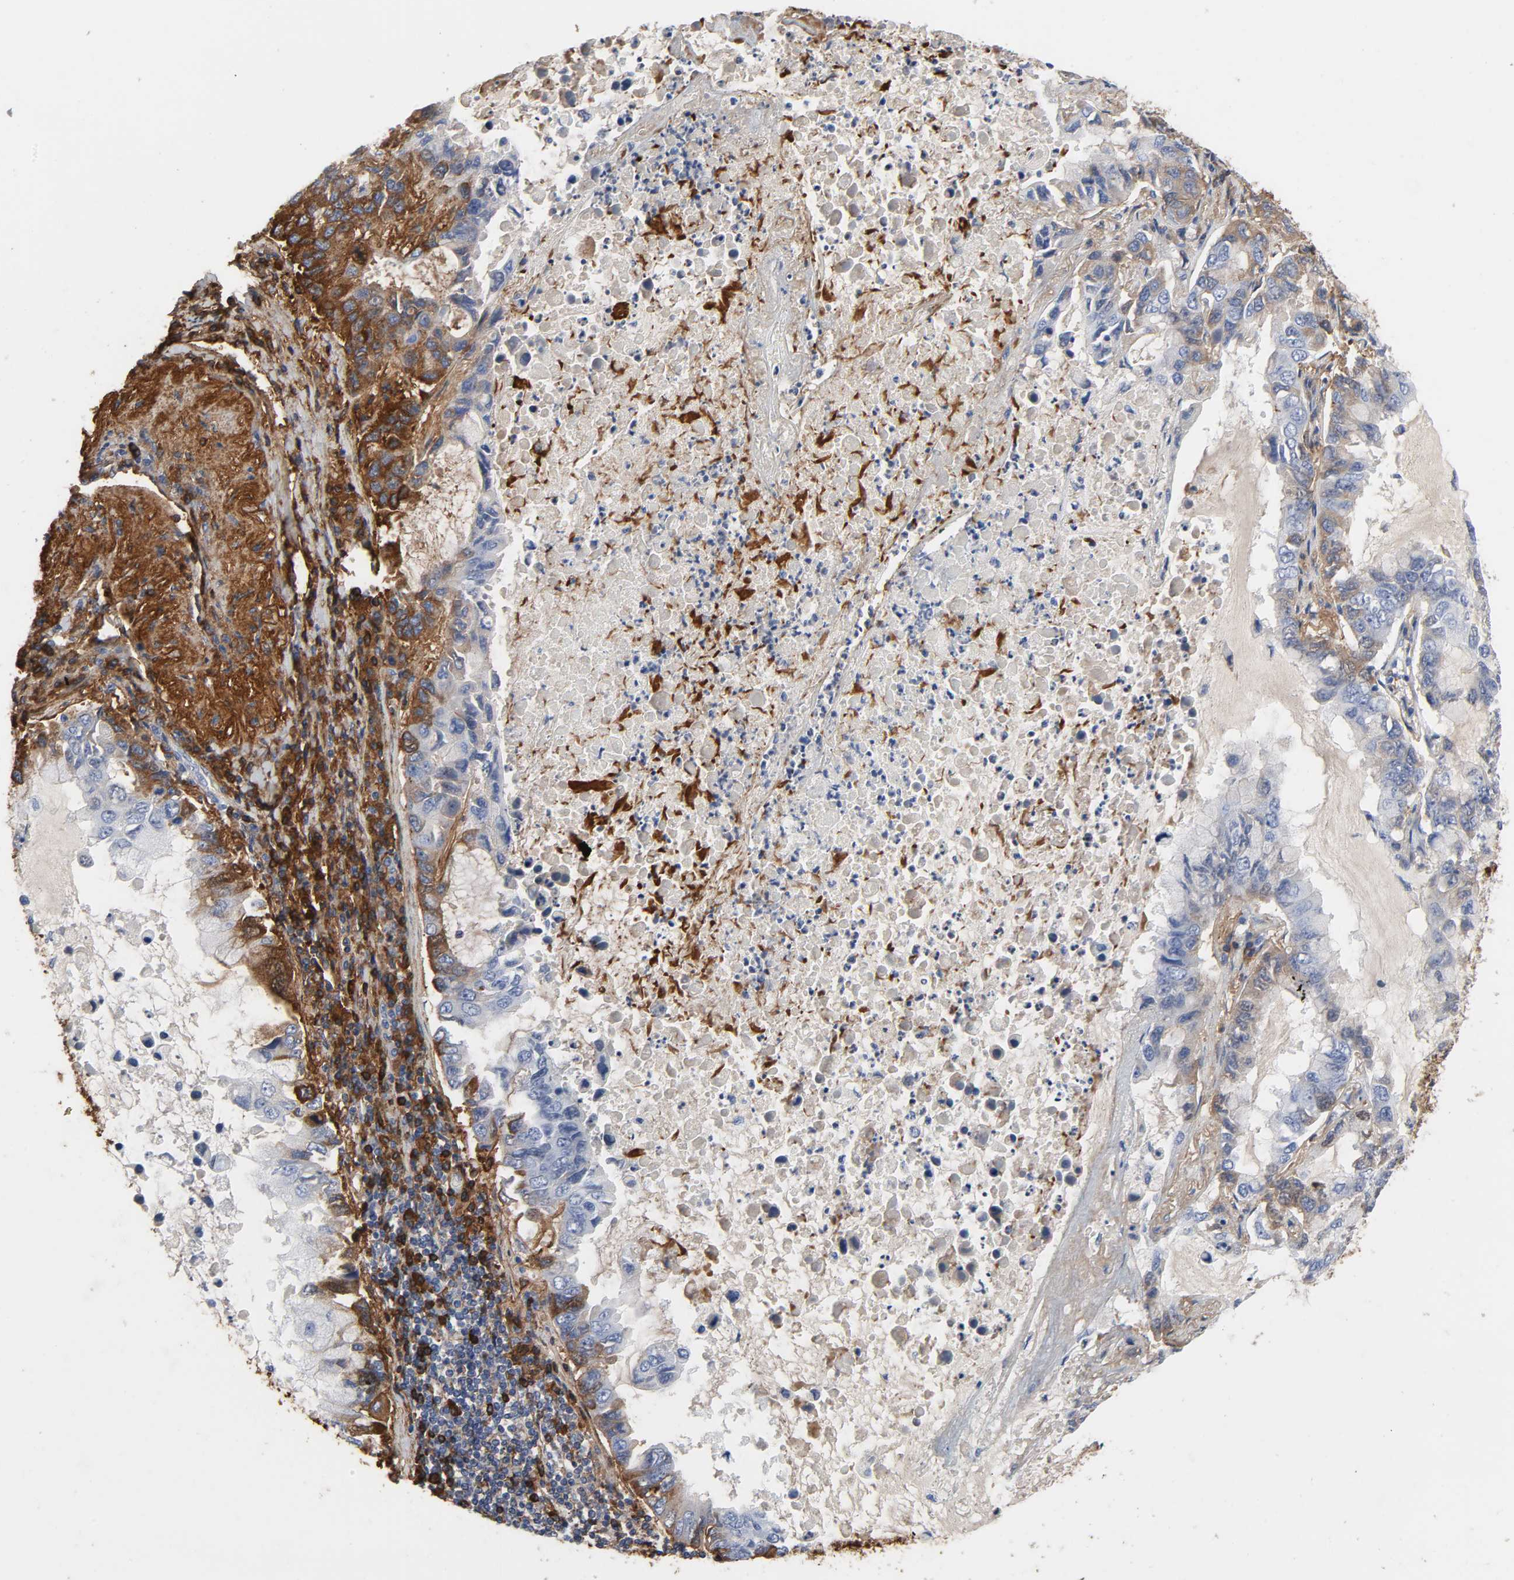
{"staining": {"intensity": "strong", "quantity": "<25%", "location": "cytoplasmic/membranous"}, "tissue": "lung cancer", "cell_type": "Tumor cells", "image_type": "cancer", "snomed": [{"axis": "morphology", "description": "Adenocarcinoma, NOS"}, {"axis": "topography", "description": "Lung"}], "caption": "DAB (3,3'-diaminobenzidine) immunohistochemical staining of human adenocarcinoma (lung) reveals strong cytoplasmic/membranous protein positivity in about <25% of tumor cells.", "gene": "FBLN1", "patient": {"sex": "male", "age": 64}}